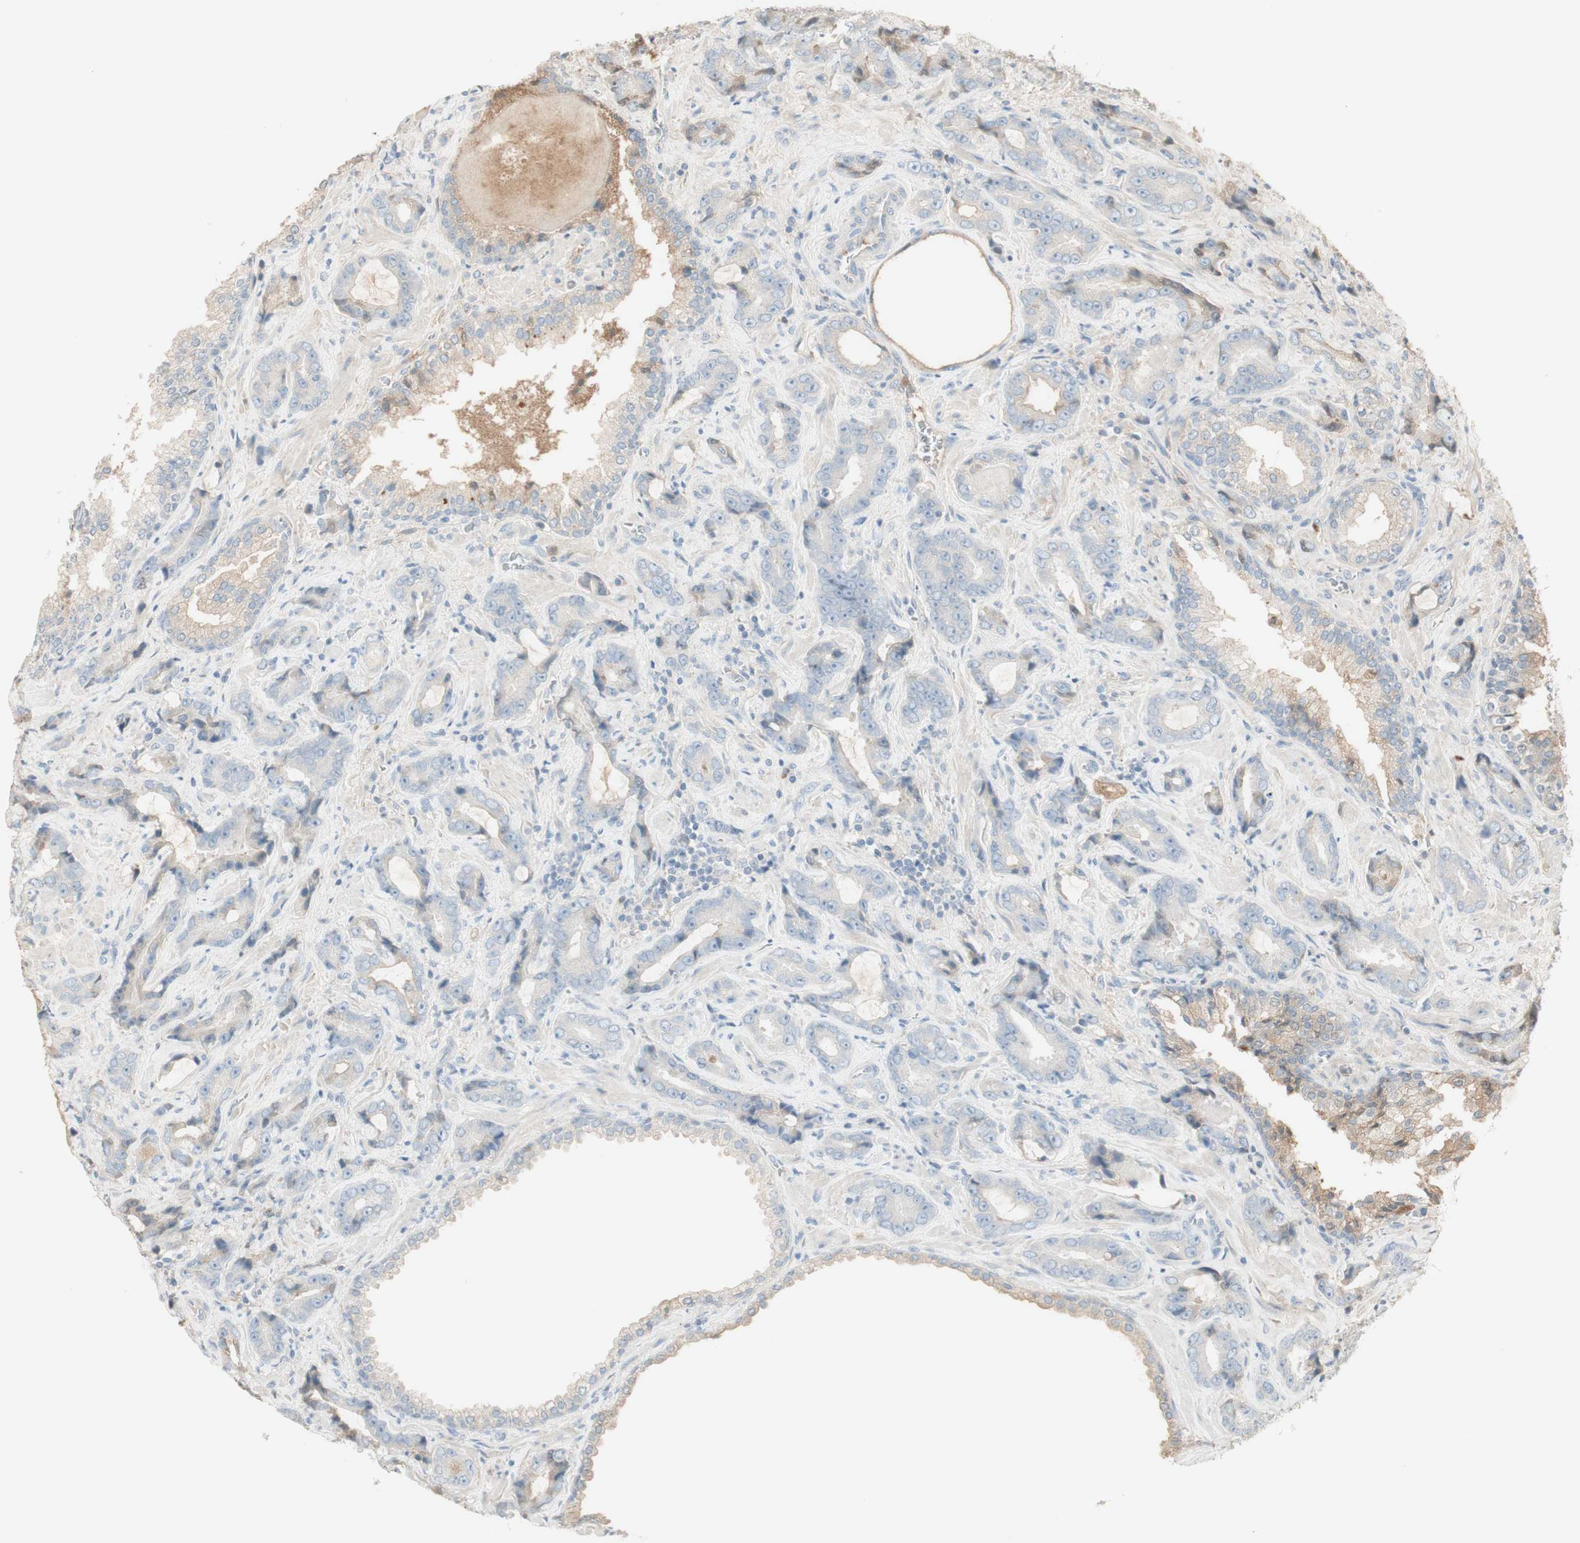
{"staining": {"intensity": "negative", "quantity": "none", "location": "none"}, "tissue": "prostate cancer", "cell_type": "Tumor cells", "image_type": "cancer", "snomed": [{"axis": "morphology", "description": "Adenocarcinoma, Low grade"}, {"axis": "topography", "description": "Prostate"}], "caption": "Prostate low-grade adenocarcinoma stained for a protein using IHC reveals no staining tumor cells.", "gene": "IFNG", "patient": {"sex": "male", "age": 60}}